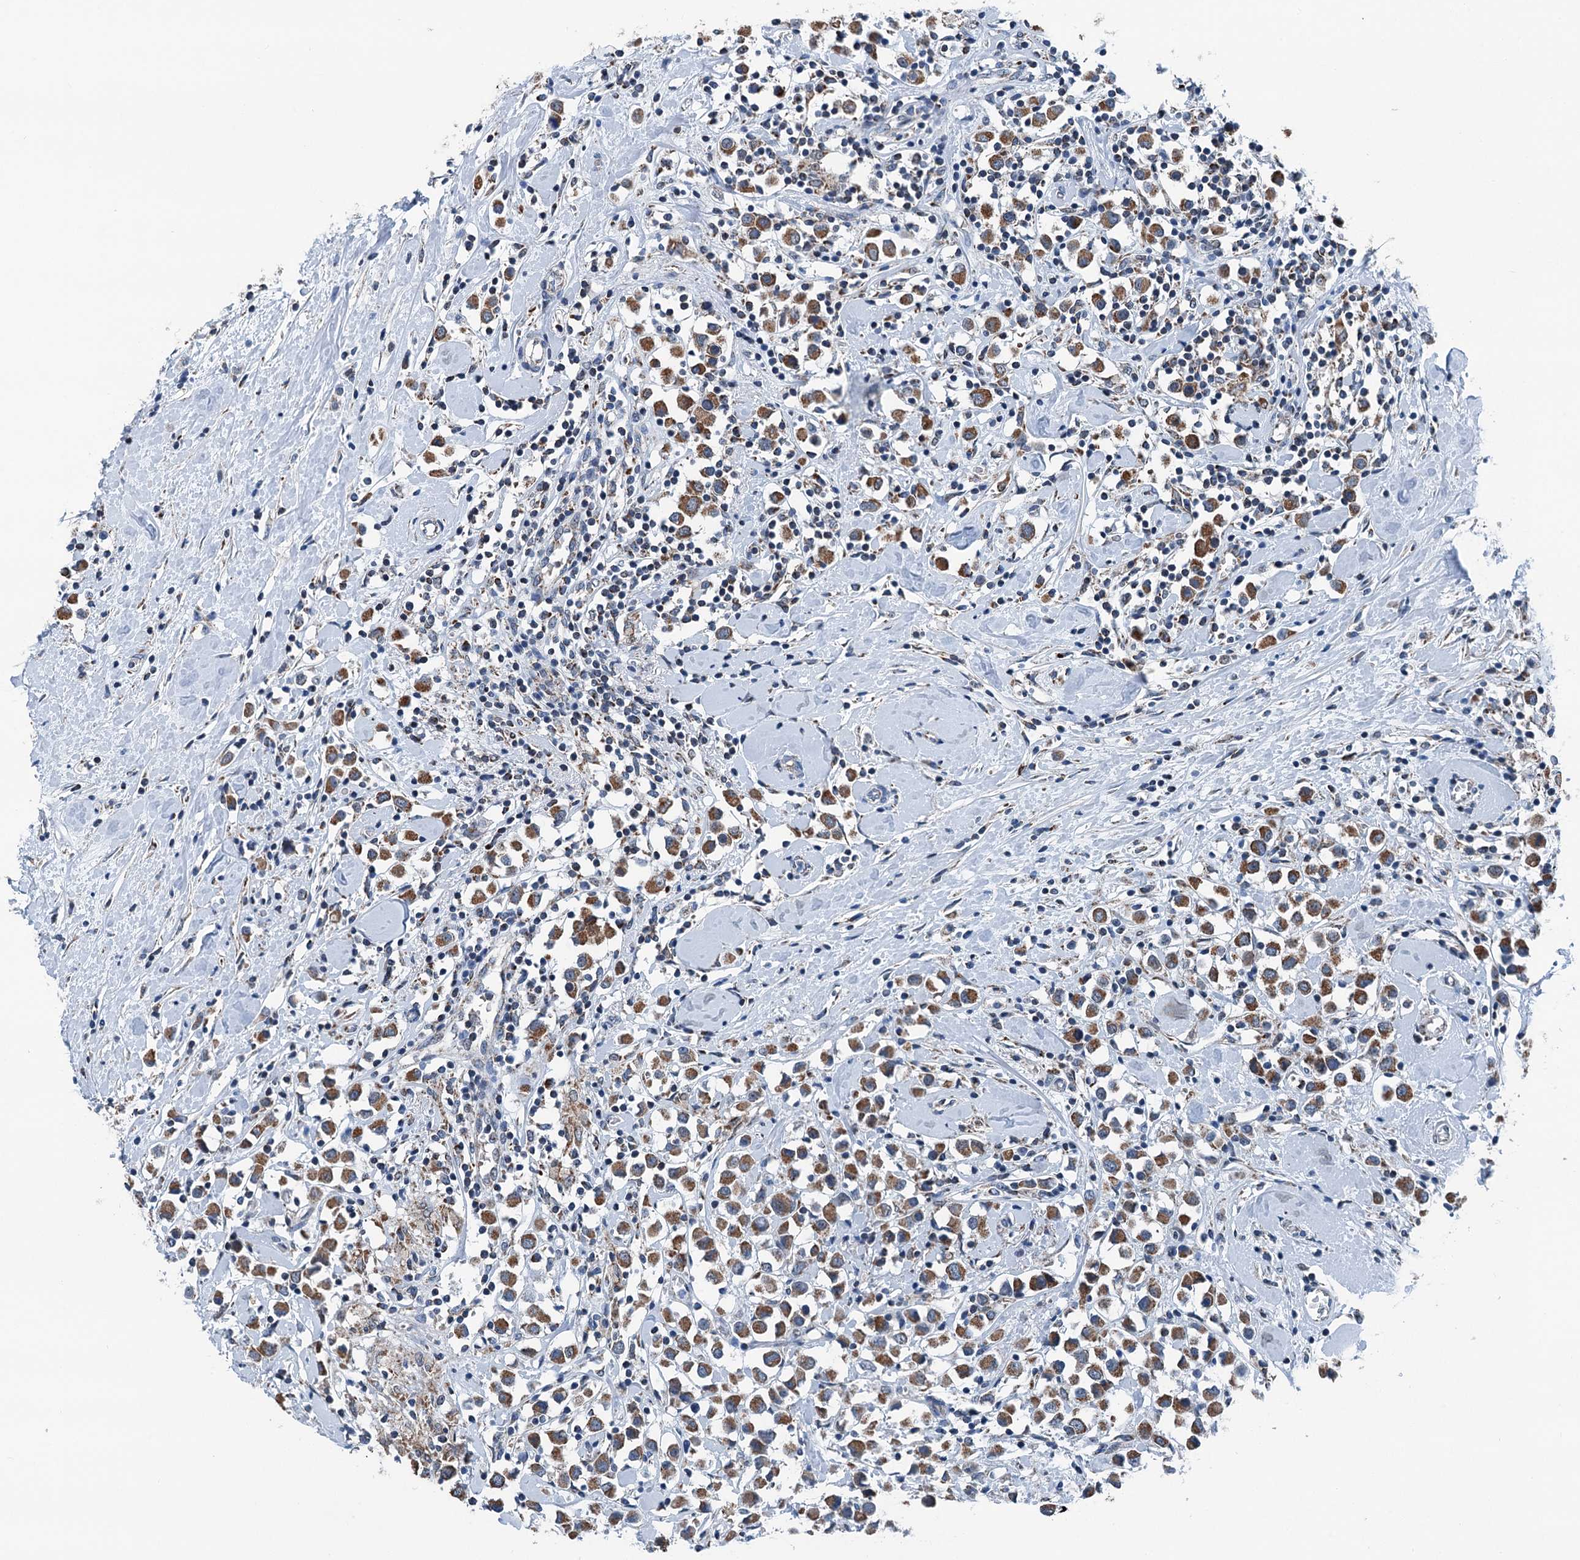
{"staining": {"intensity": "moderate", "quantity": ">75%", "location": "cytoplasmic/membranous"}, "tissue": "breast cancer", "cell_type": "Tumor cells", "image_type": "cancer", "snomed": [{"axis": "morphology", "description": "Duct carcinoma"}, {"axis": "topography", "description": "Breast"}], "caption": "Human breast cancer stained with a brown dye reveals moderate cytoplasmic/membranous positive positivity in approximately >75% of tumor cells.", "gene": "TRPT1", "patient": {"sex": "female", "age": 61}}